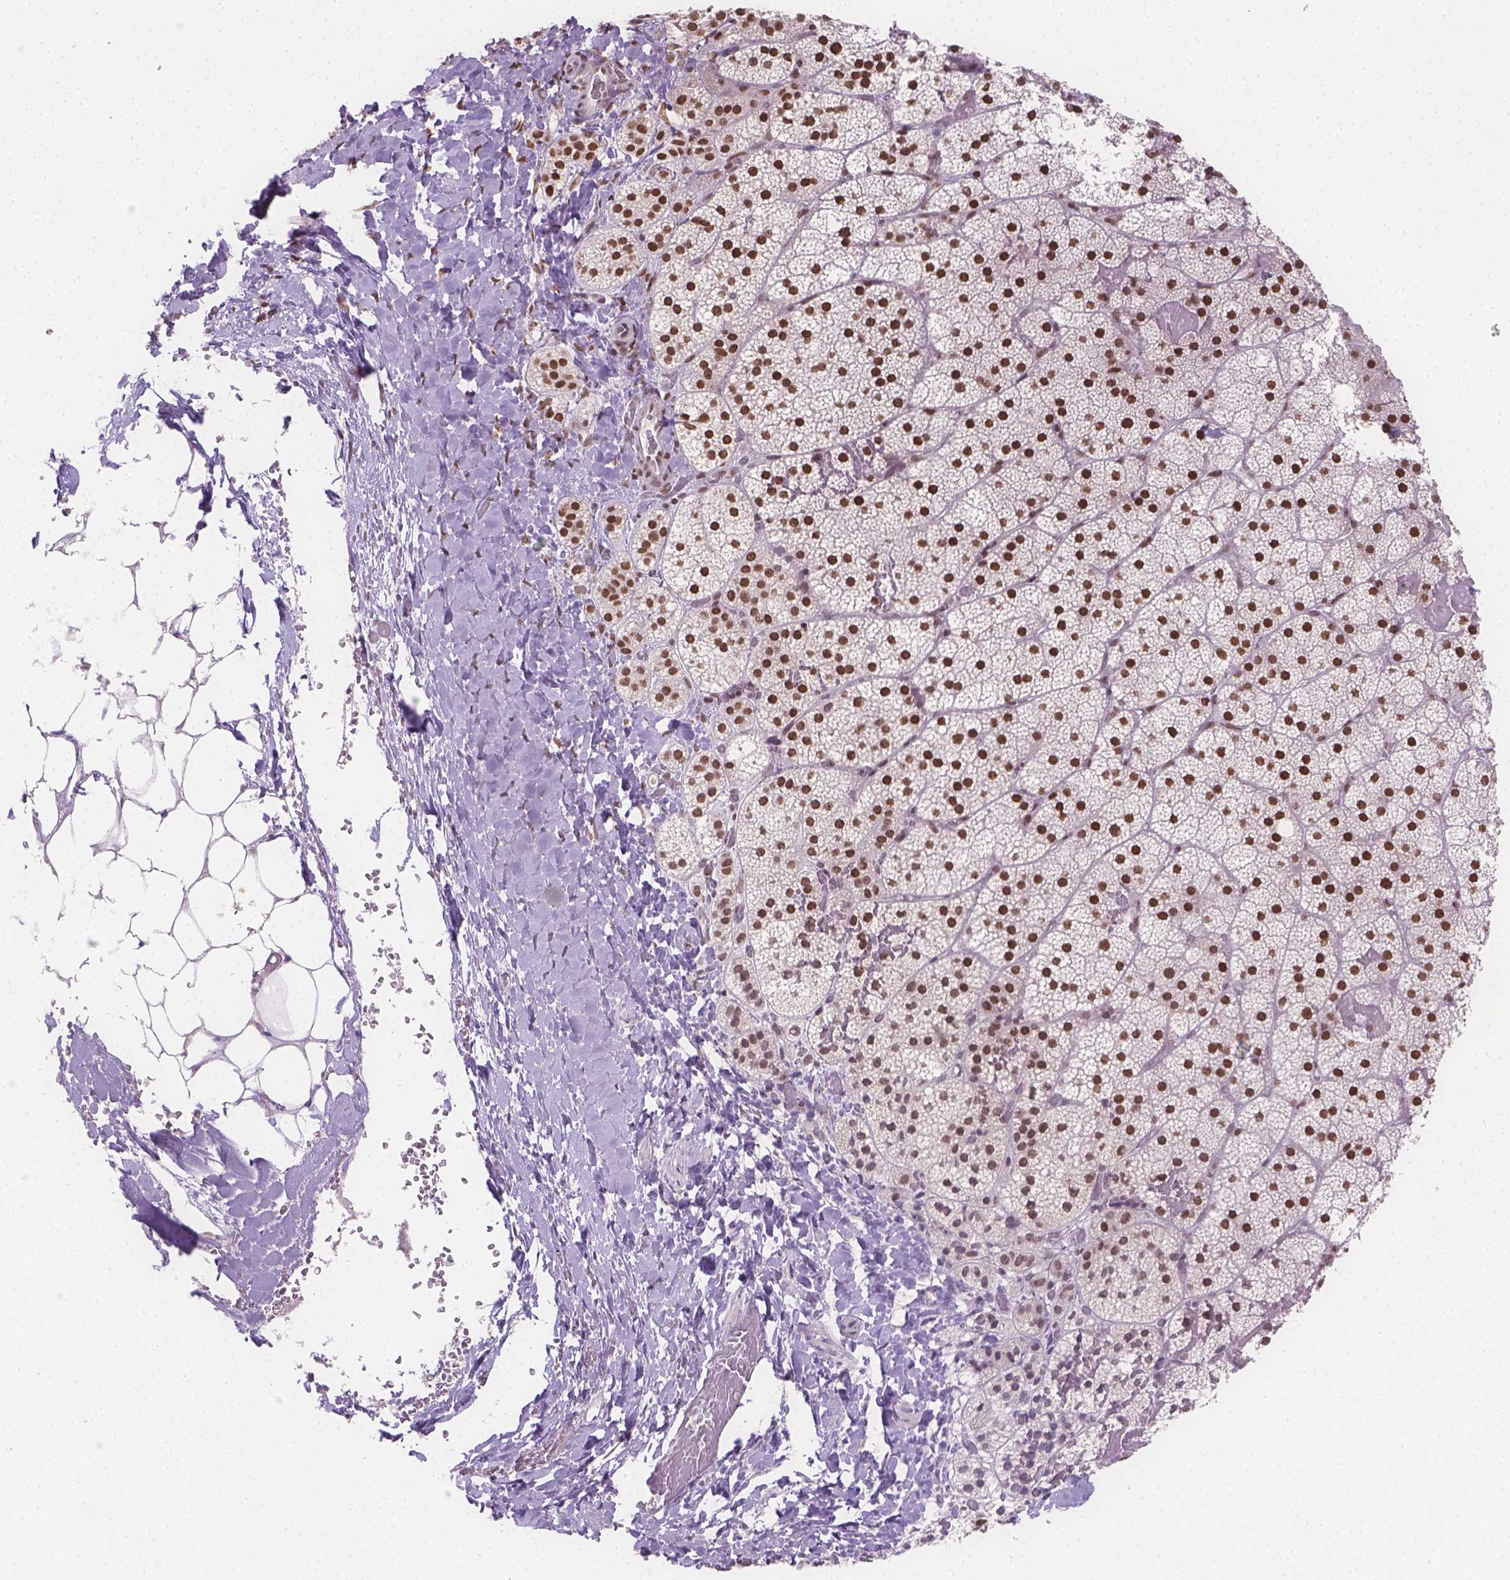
{"staining": {"intensity": "strong", "quantity": ">75%", "location": "nuclear"}, "tissue": "adrenal gland", "cell_type": "Glandular cells", "image_type": "normal", "snomed": [{"axis": "morphology", "description": "Normal tissue, NOS"}, {"axis": "topography", "description": "Adrenal gland"}], "caption": "Protein staining of normal adrenal gland demonstrates strong nuclear staining in about >75% of glandular cells.", "gene": "FANCE", "patient": {"sex": "male", "age": 53}}